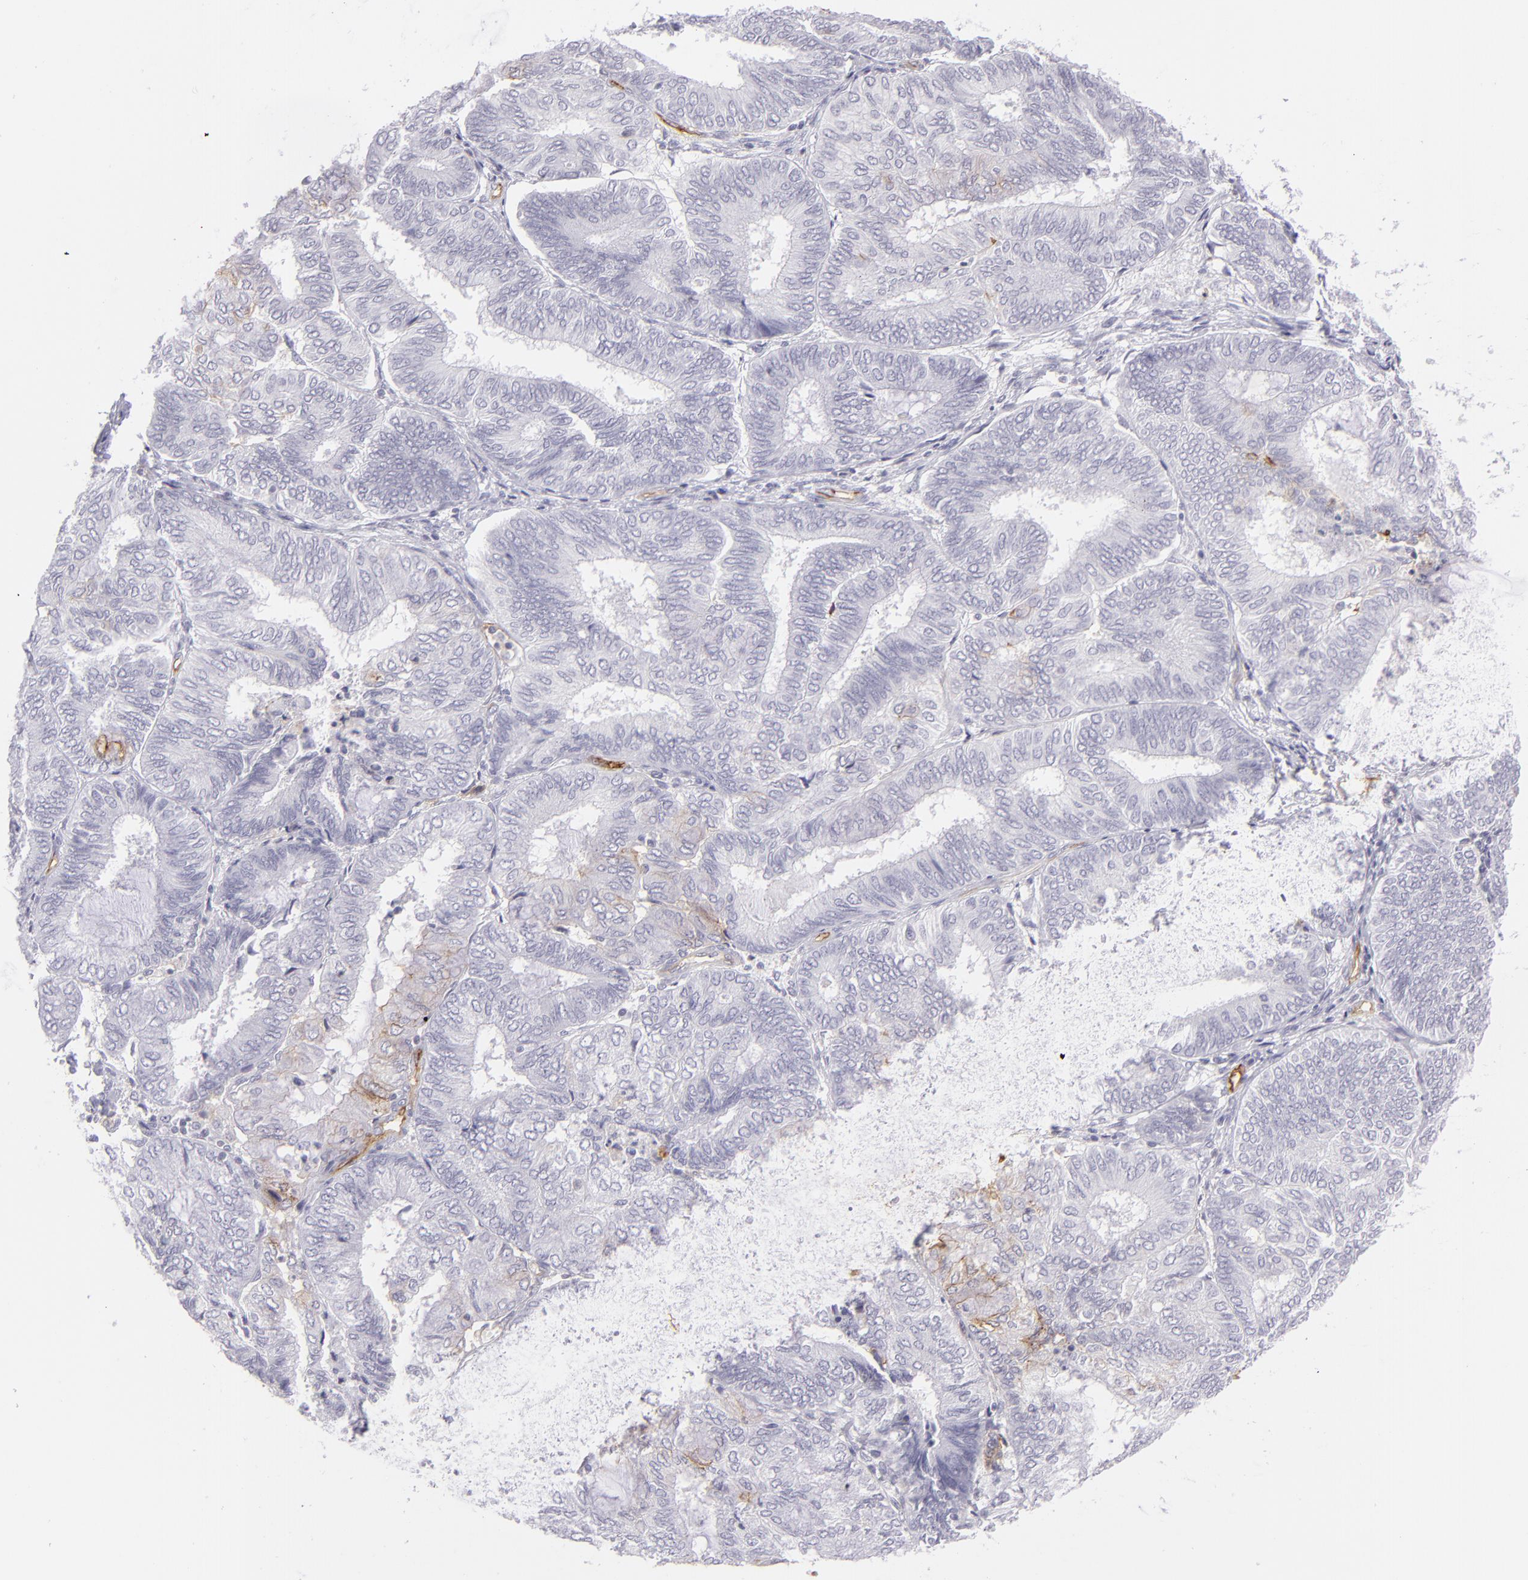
{"staining": {"intensity": "negative", "quantity": "none", "location": "none"}, "tissue": "endometrial cancer", "cell_type": "Tumor cells", "image_type": "cancer", "snomed": [{"axis": "morphology", "description": "Adenocarcinoma, NOS"}, {"axis": "topography", "description": "Endometrium"}], "caption": "DAB immunohistochemical staining of human endometrial adenocarcinoma reveals no significant staining in tumor cells. (Stains: DAB immunohistochemistry with hematoxylin counter stain, Microscopy: brightfield microscopy at high magnification).", "gene": "THBD", "patient": {"sex": "female", "age": 59}}